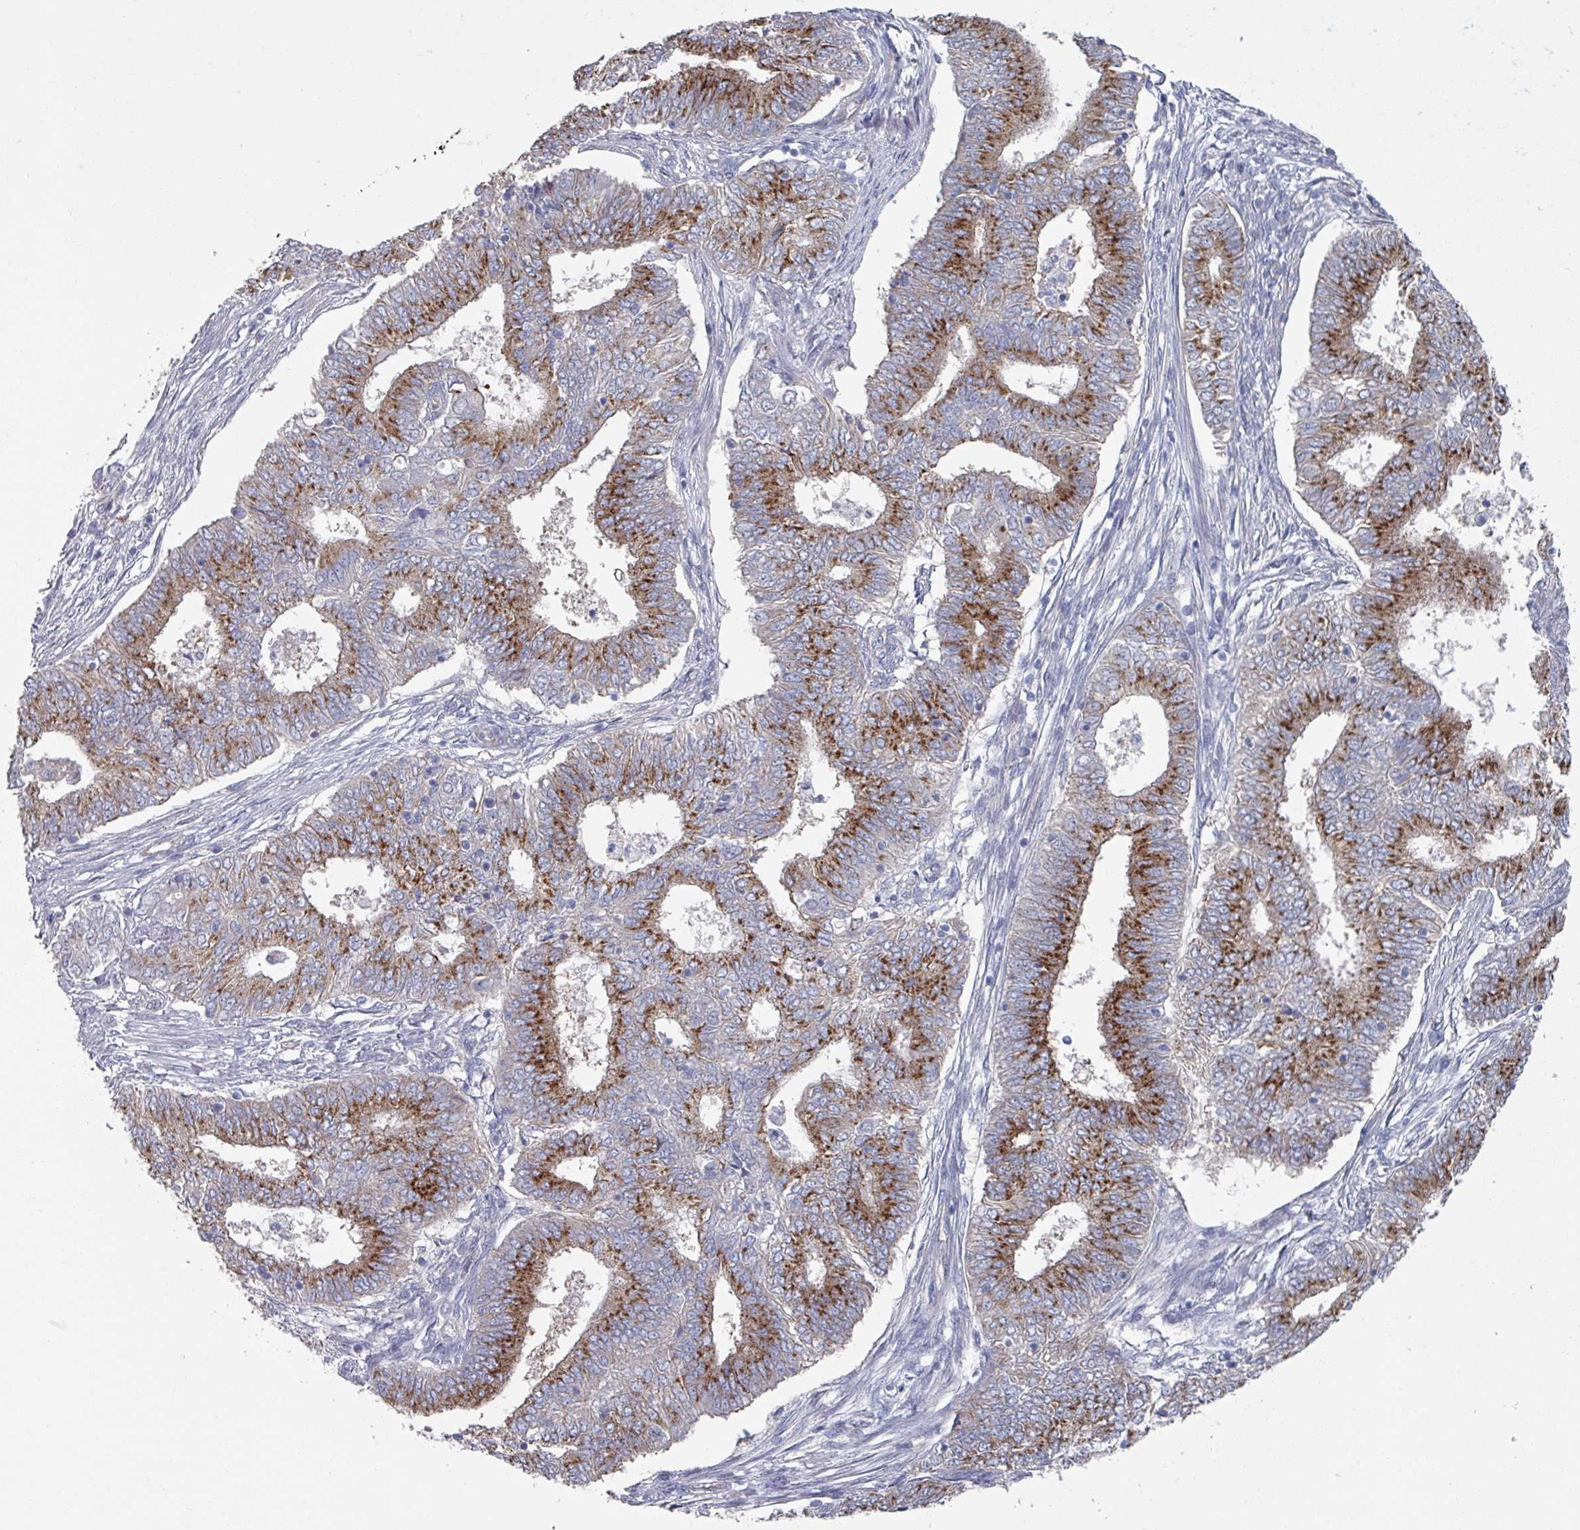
{"staining": {"intensity": "strong", "quantity": ">75%", "location": "cytoplasmic/membranous"}, "tissue": "endometrial cancer", "cell_type": "Tumor cells", "image_type": "cancer", "snomed": [{"axis": "morphology", "description": "Adenocarcinoma, NOS"}, {"axis": "topography", "description": "Endometrium"}], "caption": "The micrograph reveals immunohistochemical staining of endometrial cancer. There is strong cytoplasmic/membranous staining is identified in about >75% of tumor cells. Using DAB (brown) and hematoxylin (blue) stains, captured at high magnification using brightfield microscopy.", "gene": "EFL1", "patient": {"sex": "female", "age": 62}}